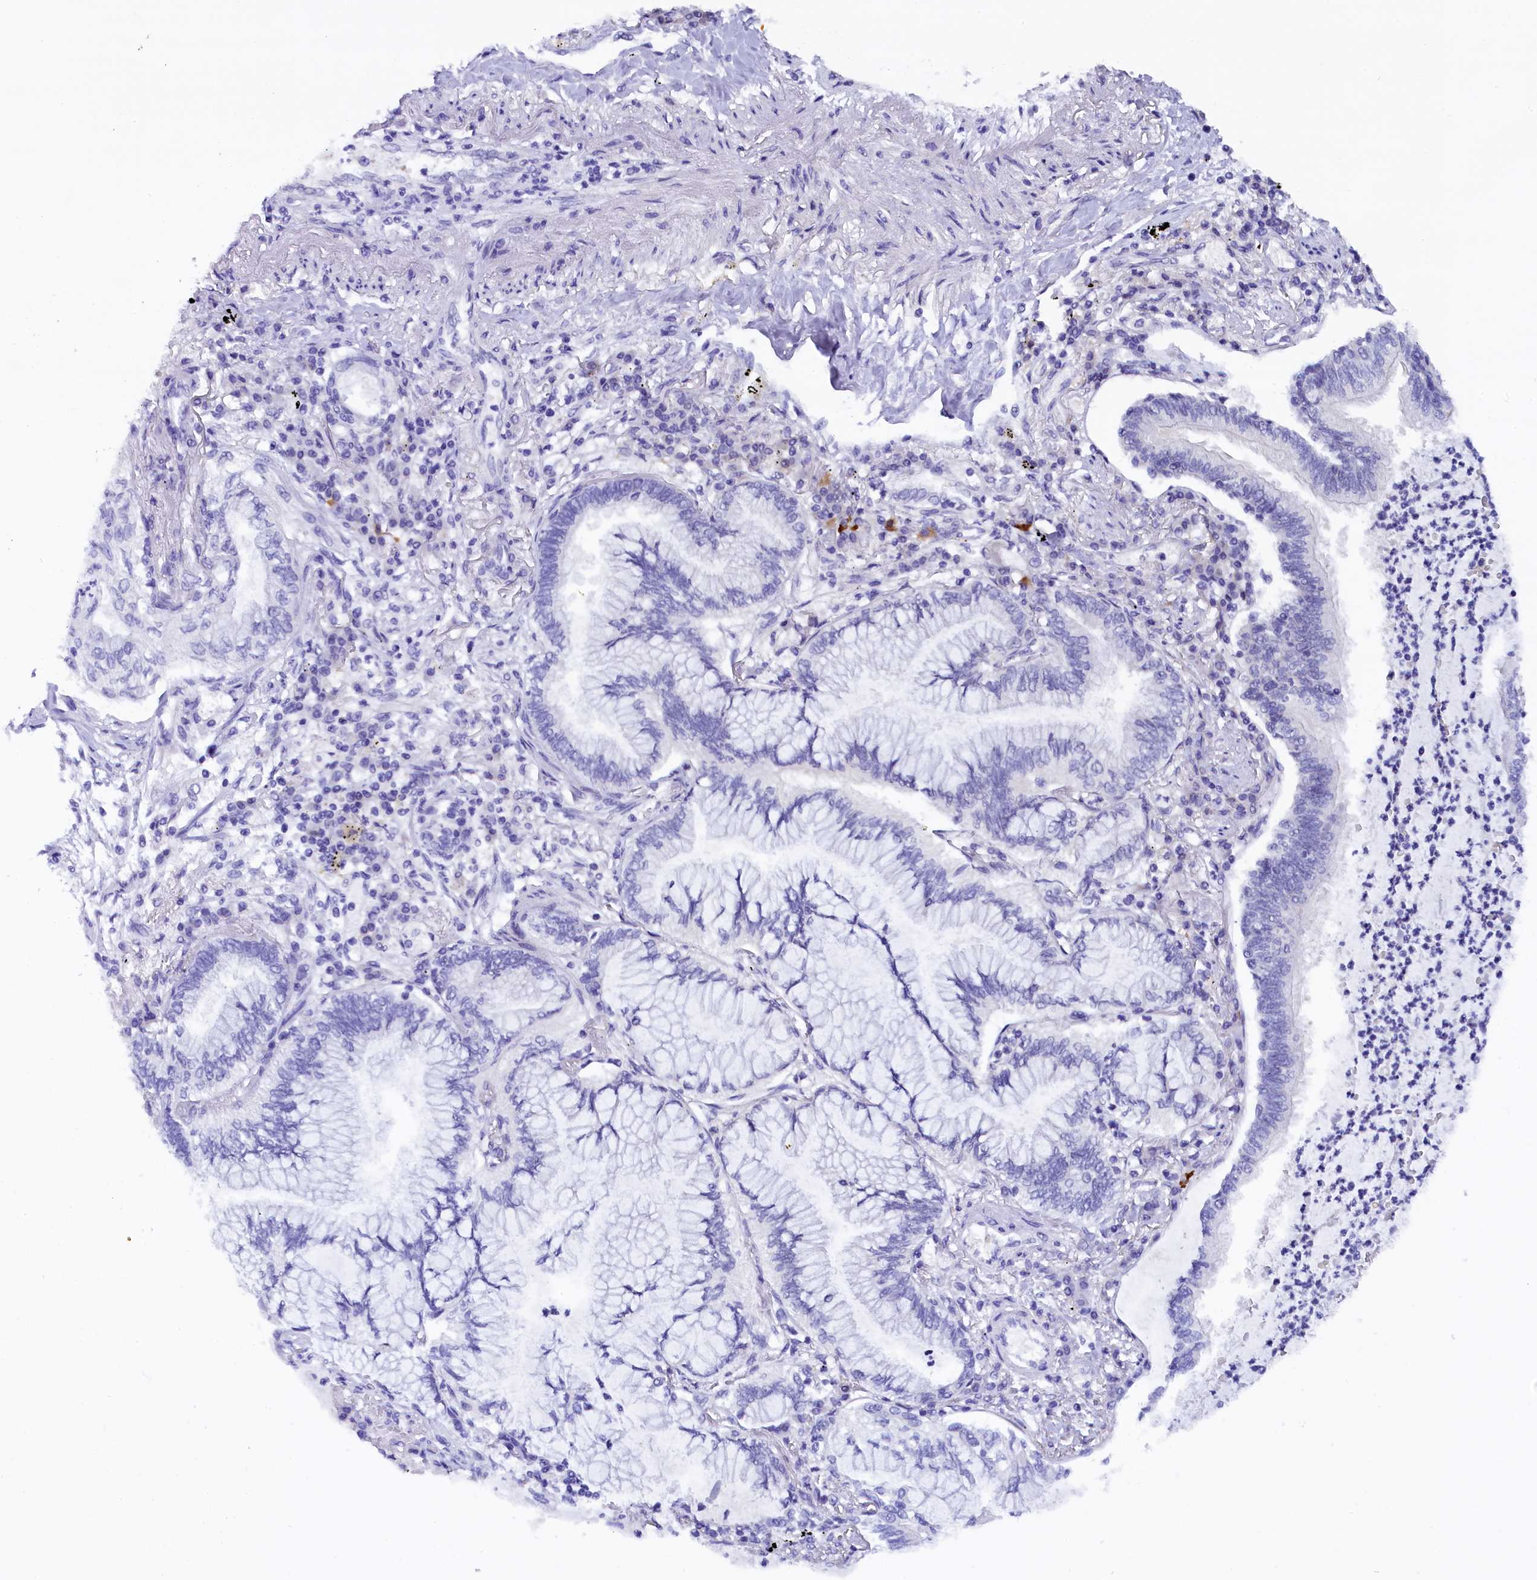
{"staining": {"intensity": "negative", "quantity": "none", "location": "none"}, "tissue": "lung cancer", "cell_type": "Tumor cells", "image_type": "cancer", "snomed": [{"axis": "morphology", "description": "Adenocarcinoma, NOS"}, {"axis": "topography", "description": "Lung"}], "caption": "Immunohistochemical staining of human adenocarcinoma (lung) exhibits no significant staining in tumor cells.", "gene": "IQCN", "patient": {"sex": "female", "age": 70}}